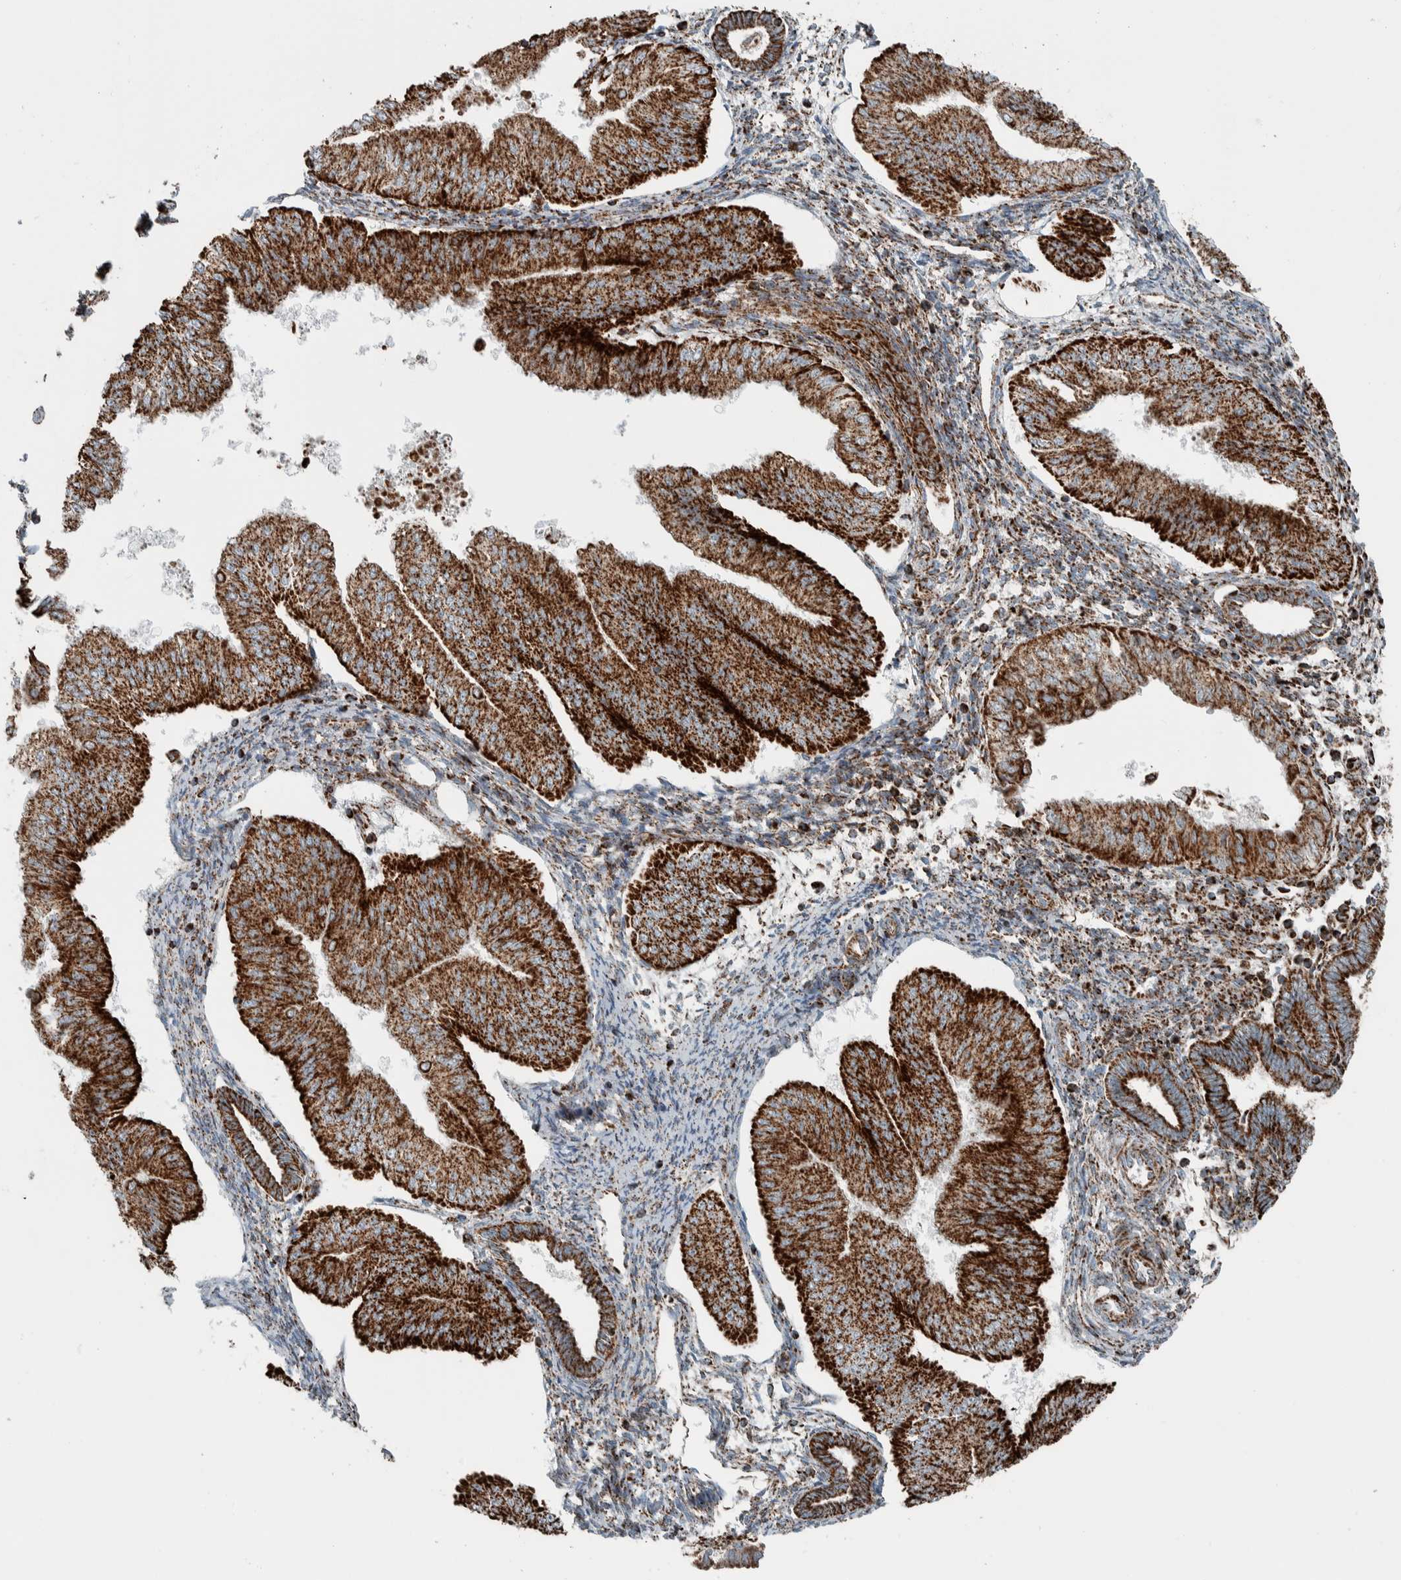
{"staining": {"intensity": "strong", "quantity": ">75%", "location": "cytoplasmic/membranous"}, "tissue": "endometrial cancer", "cell_type": "Tumor cells", "image_type": "cancer", "snomed": [{"axis": "morphology", "description": "Normal tissue, NOS"}, {"axis": "morphology", "description": "Adenocarcinoma, NOS"}, {"axis": "topography", "description": "Endometrium"}], "caption": "Protein expression analysis of human endometrial adenocarcinoma reveals strong cytoplasmic/membranous expression in approximately >75% of tumor cells. (IHC, brightfield microscopy, high magnification).", "gene": "CNTROB", "patient": {"sex": "female", "age": 53}}